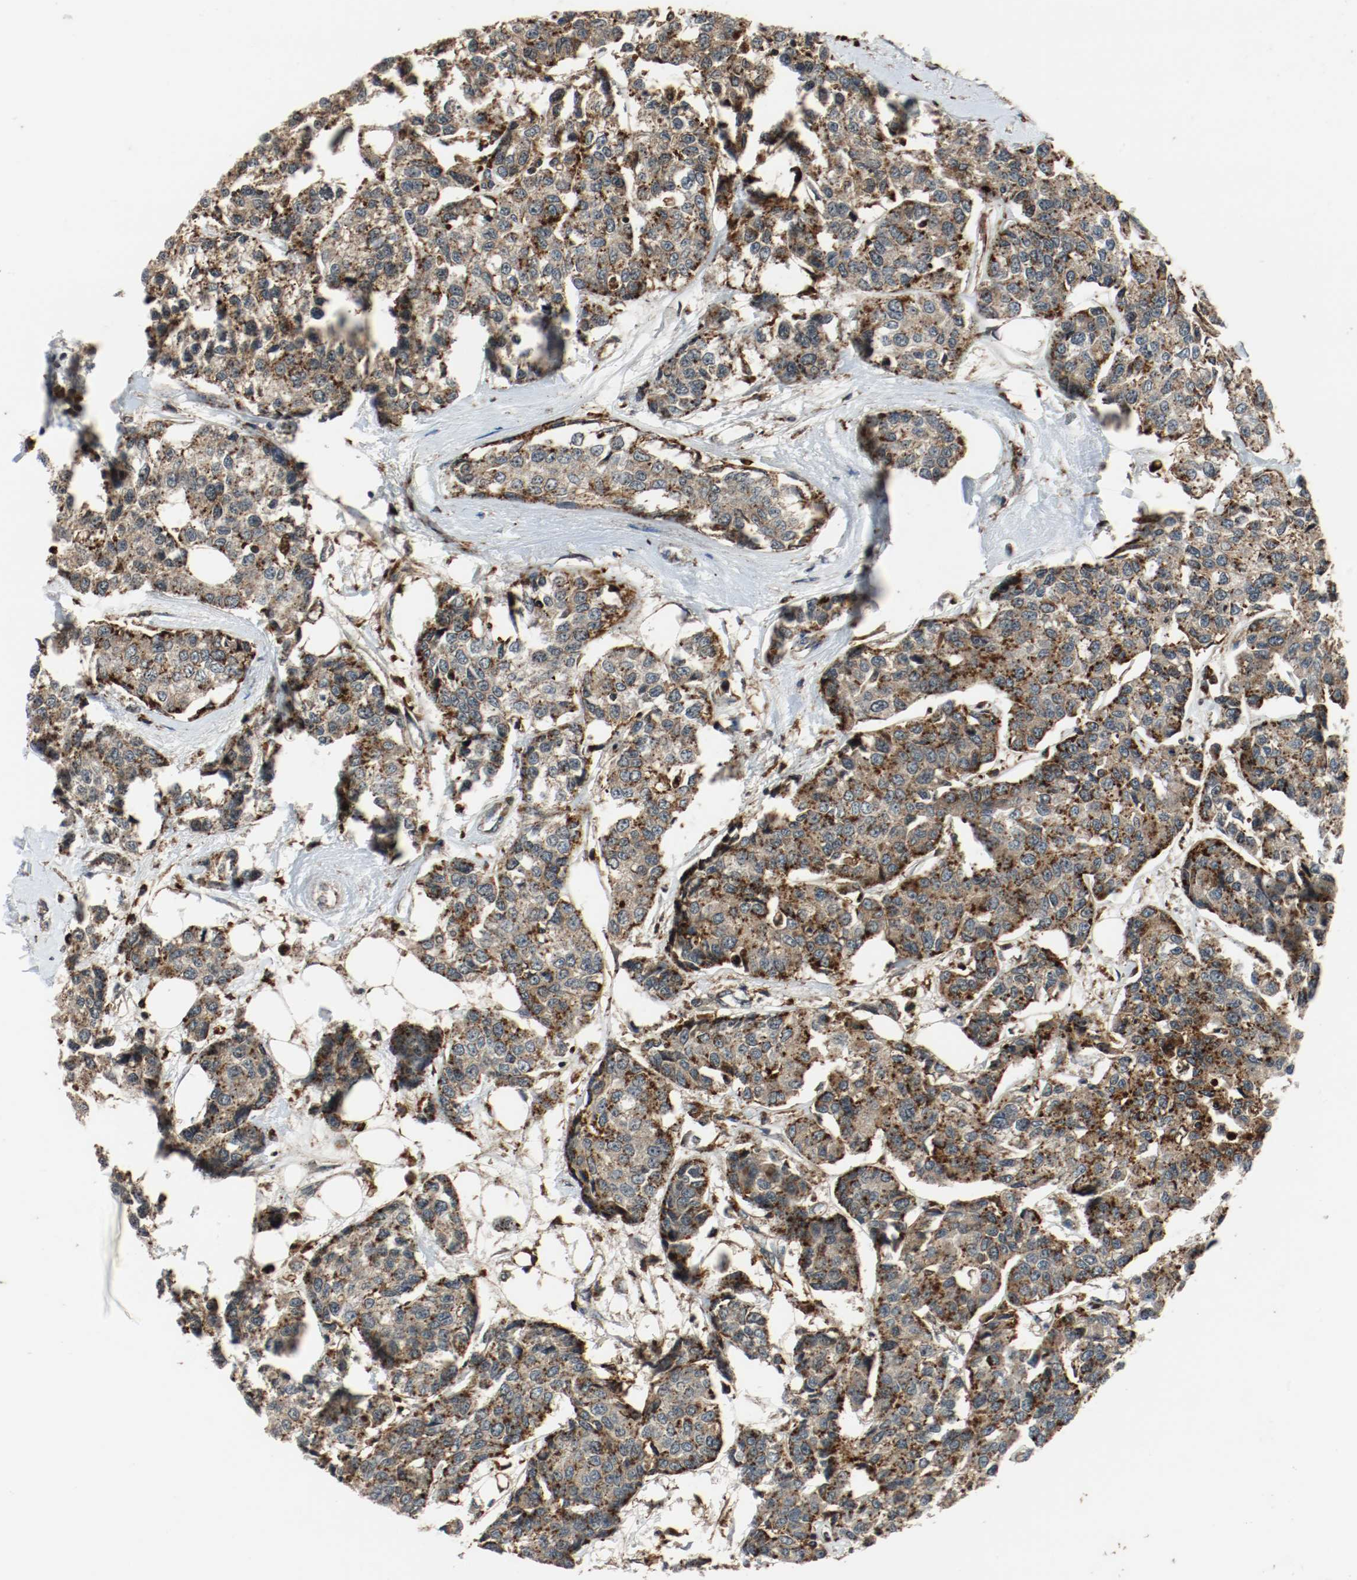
{"staining": {"intensity": "strong", "quantity": ">75%", "location": "cytoplasmic/membranous"}, "tissue": "breast cancer", "cell_type": "Tumor cells", "image_type": "cancer", "snomed": [{"axis": "morphology", "description": "Duct carcinoma"}, {"axis": "topography", "description": "Breast"}], "caption": "Strong cytoplasmic/membranous positivity for a protein is present in approximately >75% of tumor cells of breast intraductal carcinoma using IHC.", "gene": "LAMP2", "patient": {"sex": "female", "age": 51}}